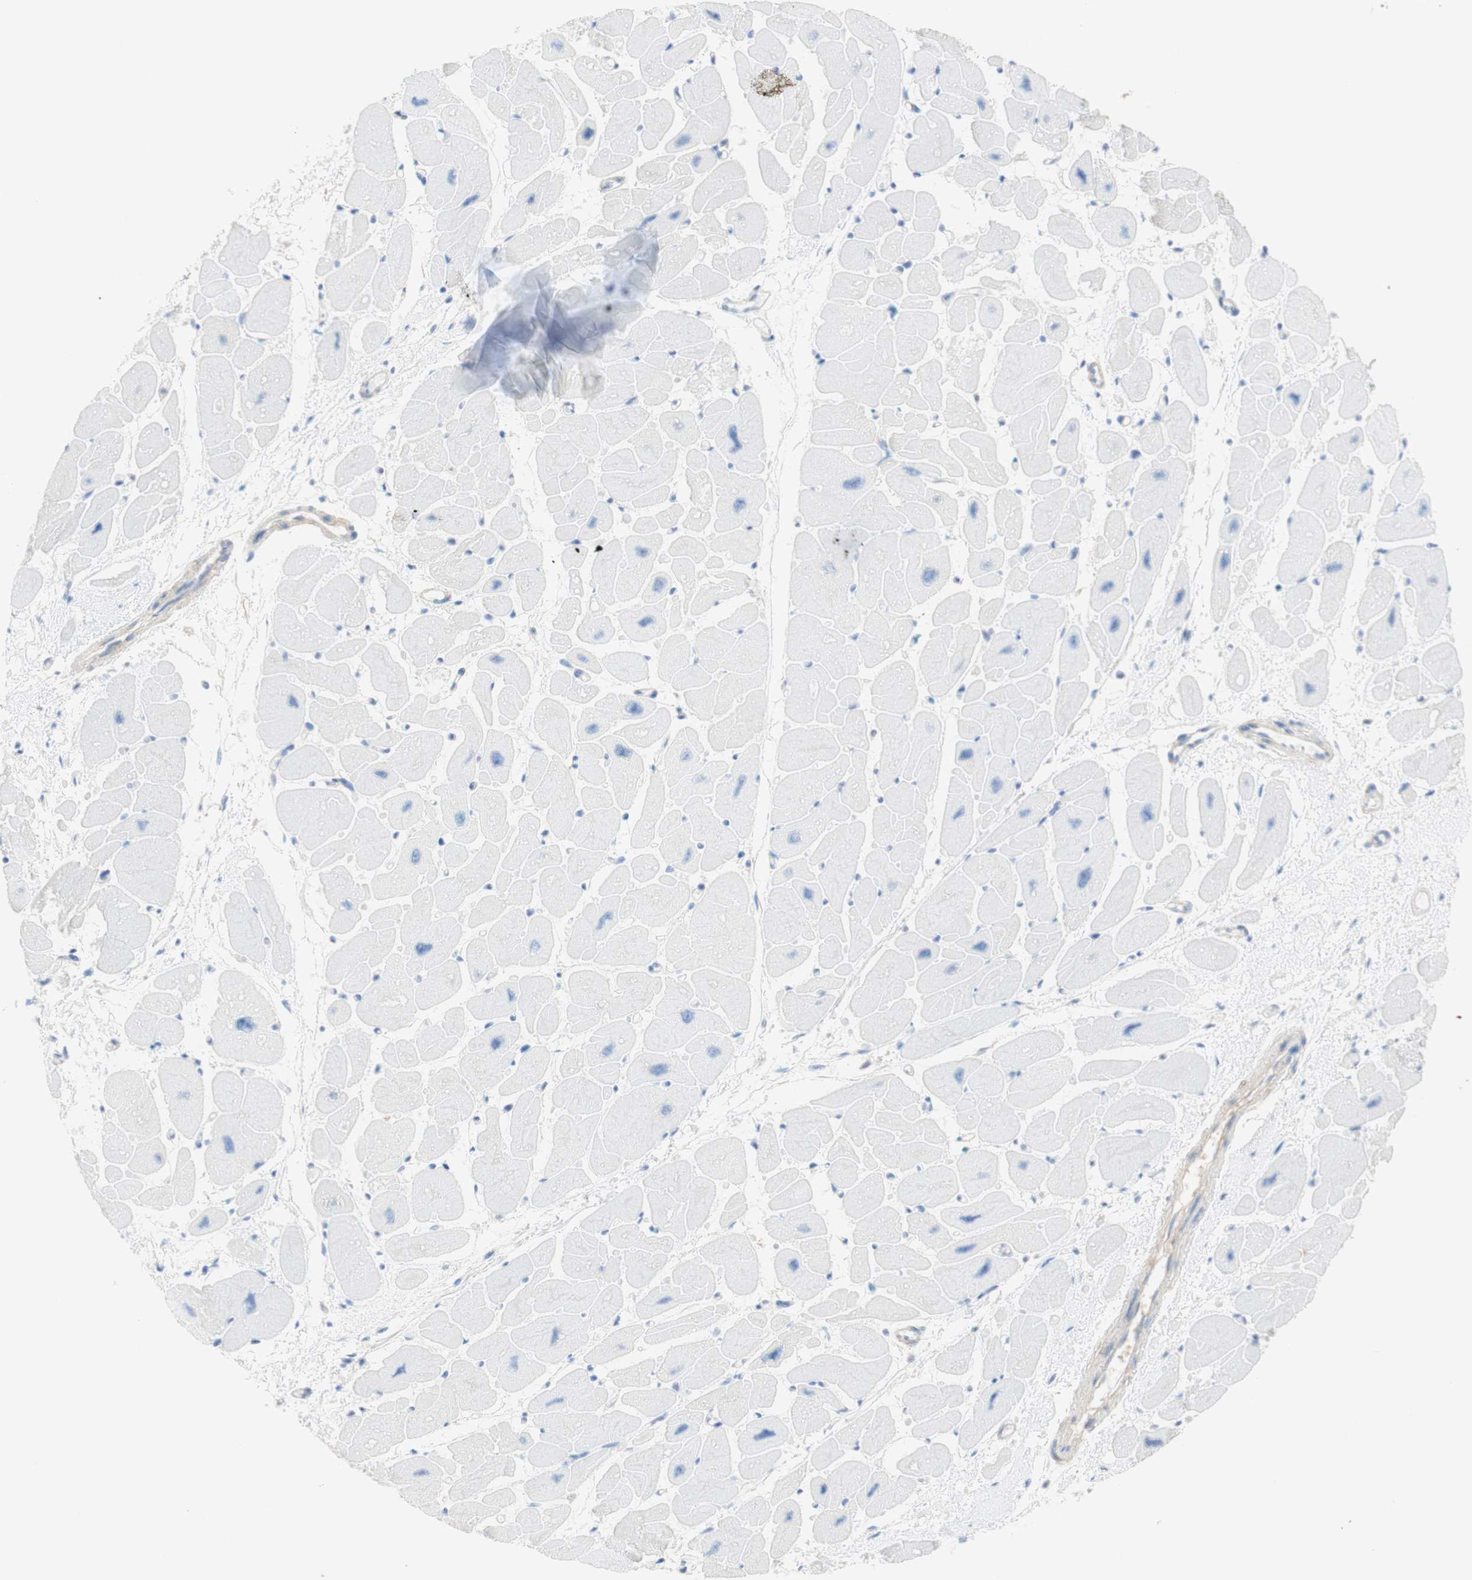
{"staining": {"intensity": "negative", "quantity": "none", "location": "none"}, "tissue": "heart muscle", "cell_type": "Cardiomyocytes", "image_type": "normal", "snomed": [{"axis": "morphology", "description": "Normal tissue, NOS"}, {"axis": "topography", "description": "Heart"}], "caption": "This is a image of IHC staining of benign heart muscle, which shows no staining in cardiomyocytes. (Brightfield microscopy of DAB (3,3'-diaminobenzidine) IHC at high magnification).", "gene": "ATP2B1", "patient": {"sex": "female", "age": 54}}